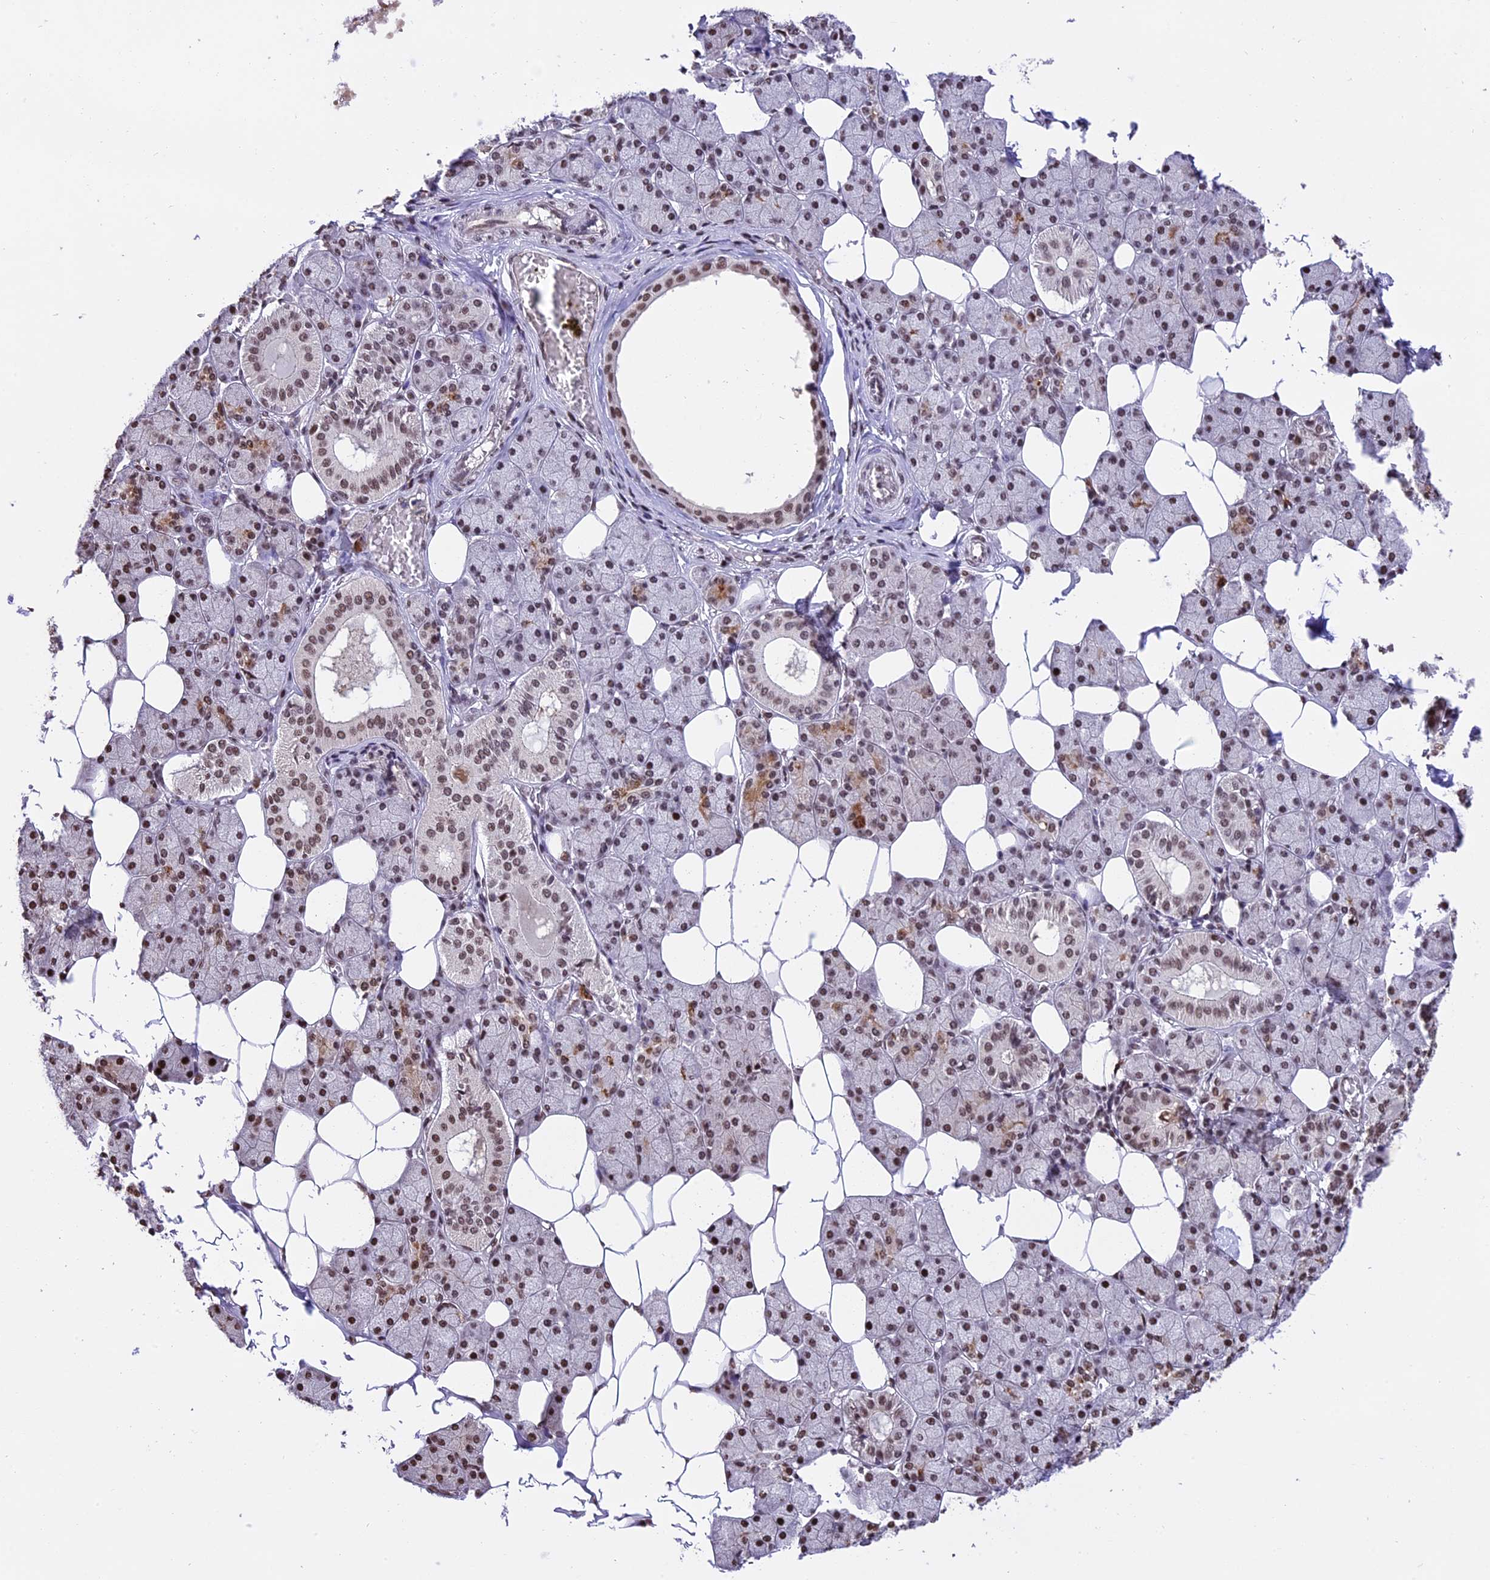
{"staining": {"intensity": "moderate", "quantity": ">75%", "location": "nuclear"}, "tissue": "salivary gland", "cell_type": "Glandular cells", "image_type": "normal", "snomed": [{"axis": "morphology", "description": "Normal tissue, NOS"}, {"axis": "topography", "description": "Salivary gland"}], "caption": "High-power microscopy captured an immunohistochemistry photomicrograph of benign salivary gland, revealing moderate nuclear positivity in about >75% of glandular cells. (DAB (3,3'-diaminobenzidine) = brown stain, brightfield microscopy at high magnification).", "gene": "POLR3E", "patient": {"sex": "female", "age": 33}}